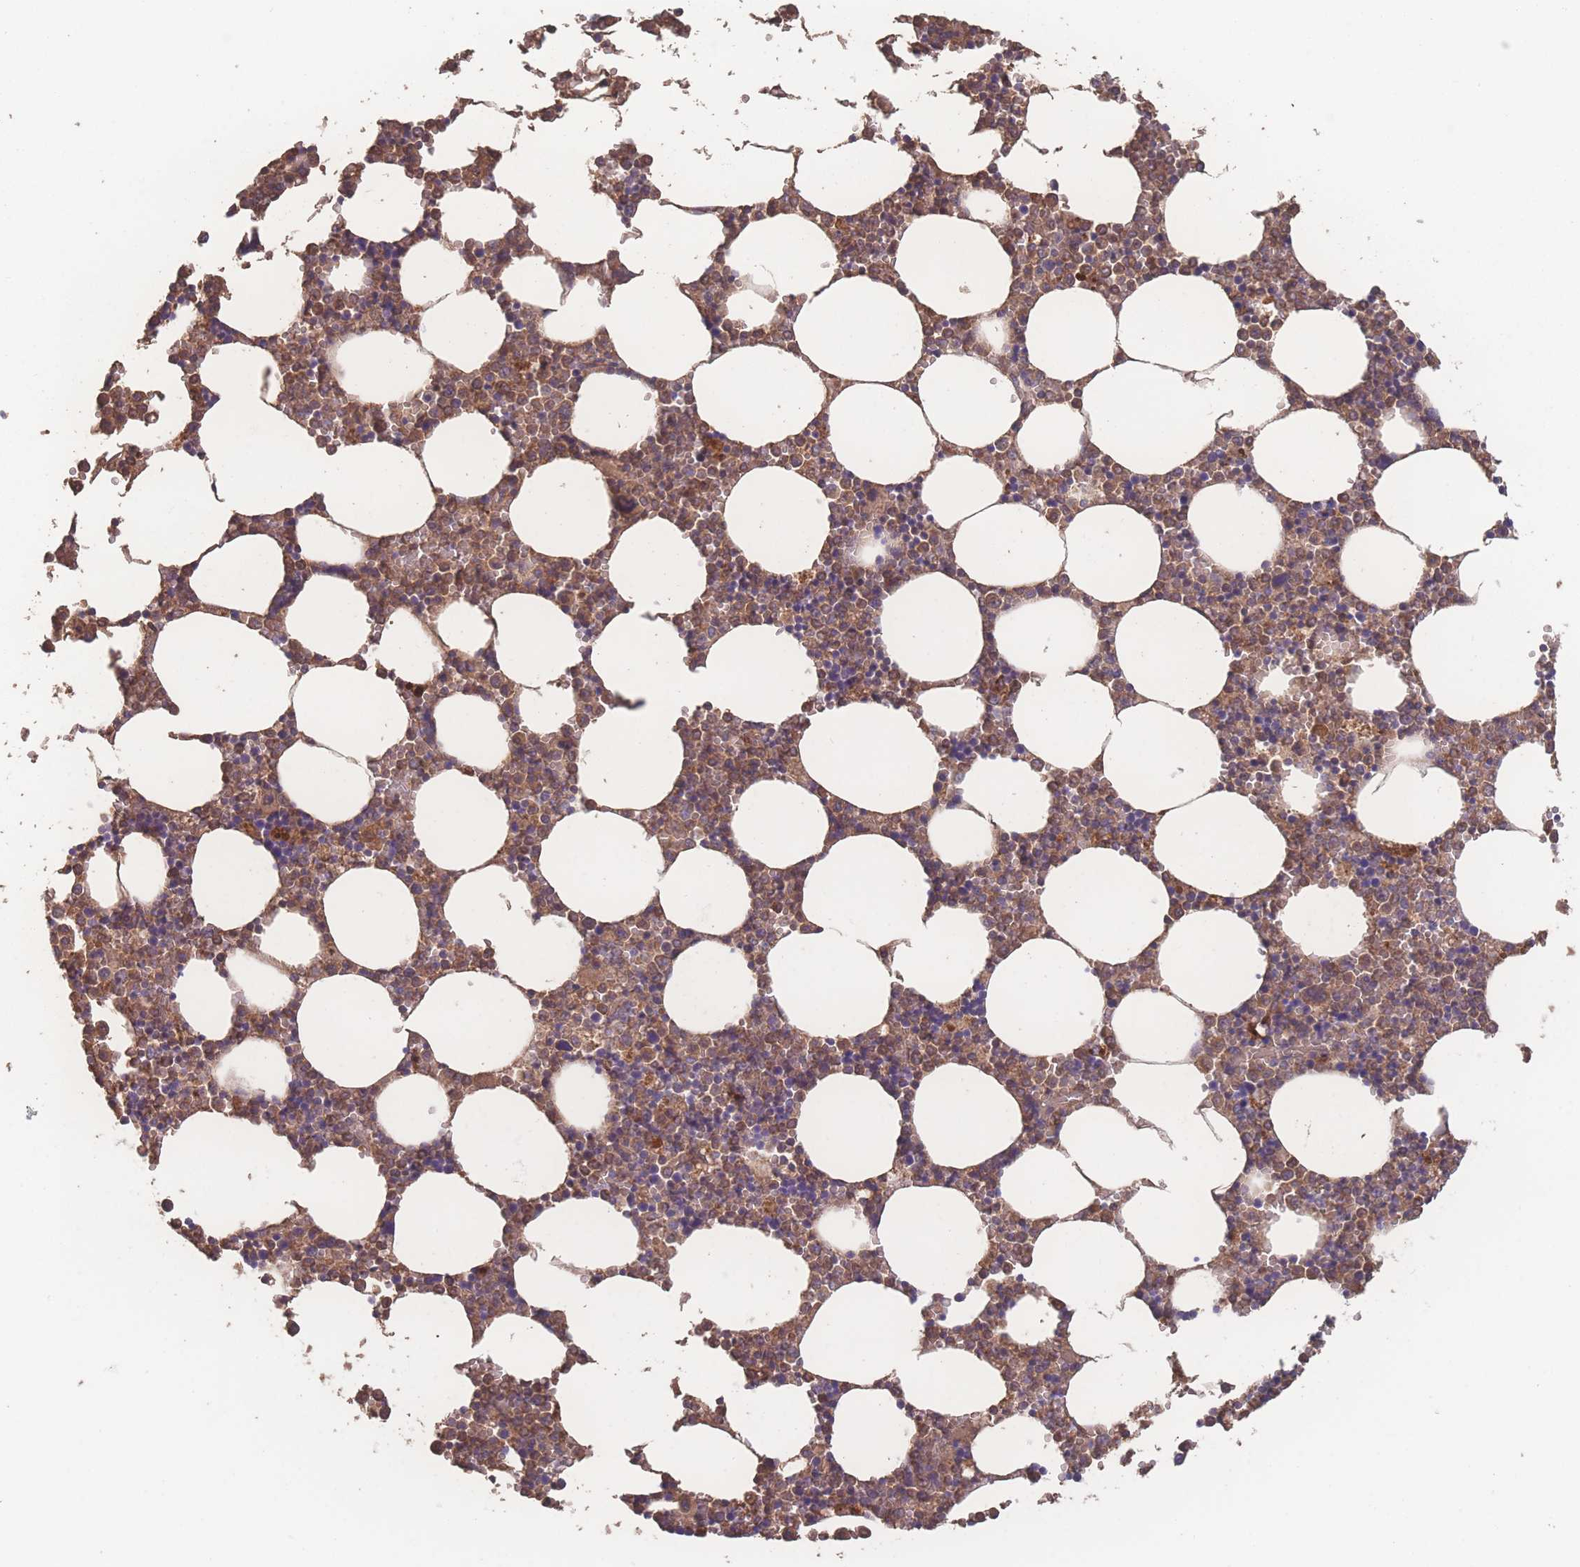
{"staining": {"intensity": "moderate", "quantity": ">75%", "location": "cytoplasmic/membranous"}, "tissue": "bone marrow", "cell_type": "Hematopoietic cells", "image_type": "normal", "snomed": [{"axis": "morphology", "description": "Normal tissue, NOS"}, {"axis": "topography", "description": "Bone marrow"}], "caption": "The histopathology image displays immunohistochemical staining of normal bone marrow. There is moderate cytoplasmic/membranous positivity is identified in approximately >75% of hematopoietic cells.", "gene": "ATXN10", "patient": {"sex": "female", "age": 64}}